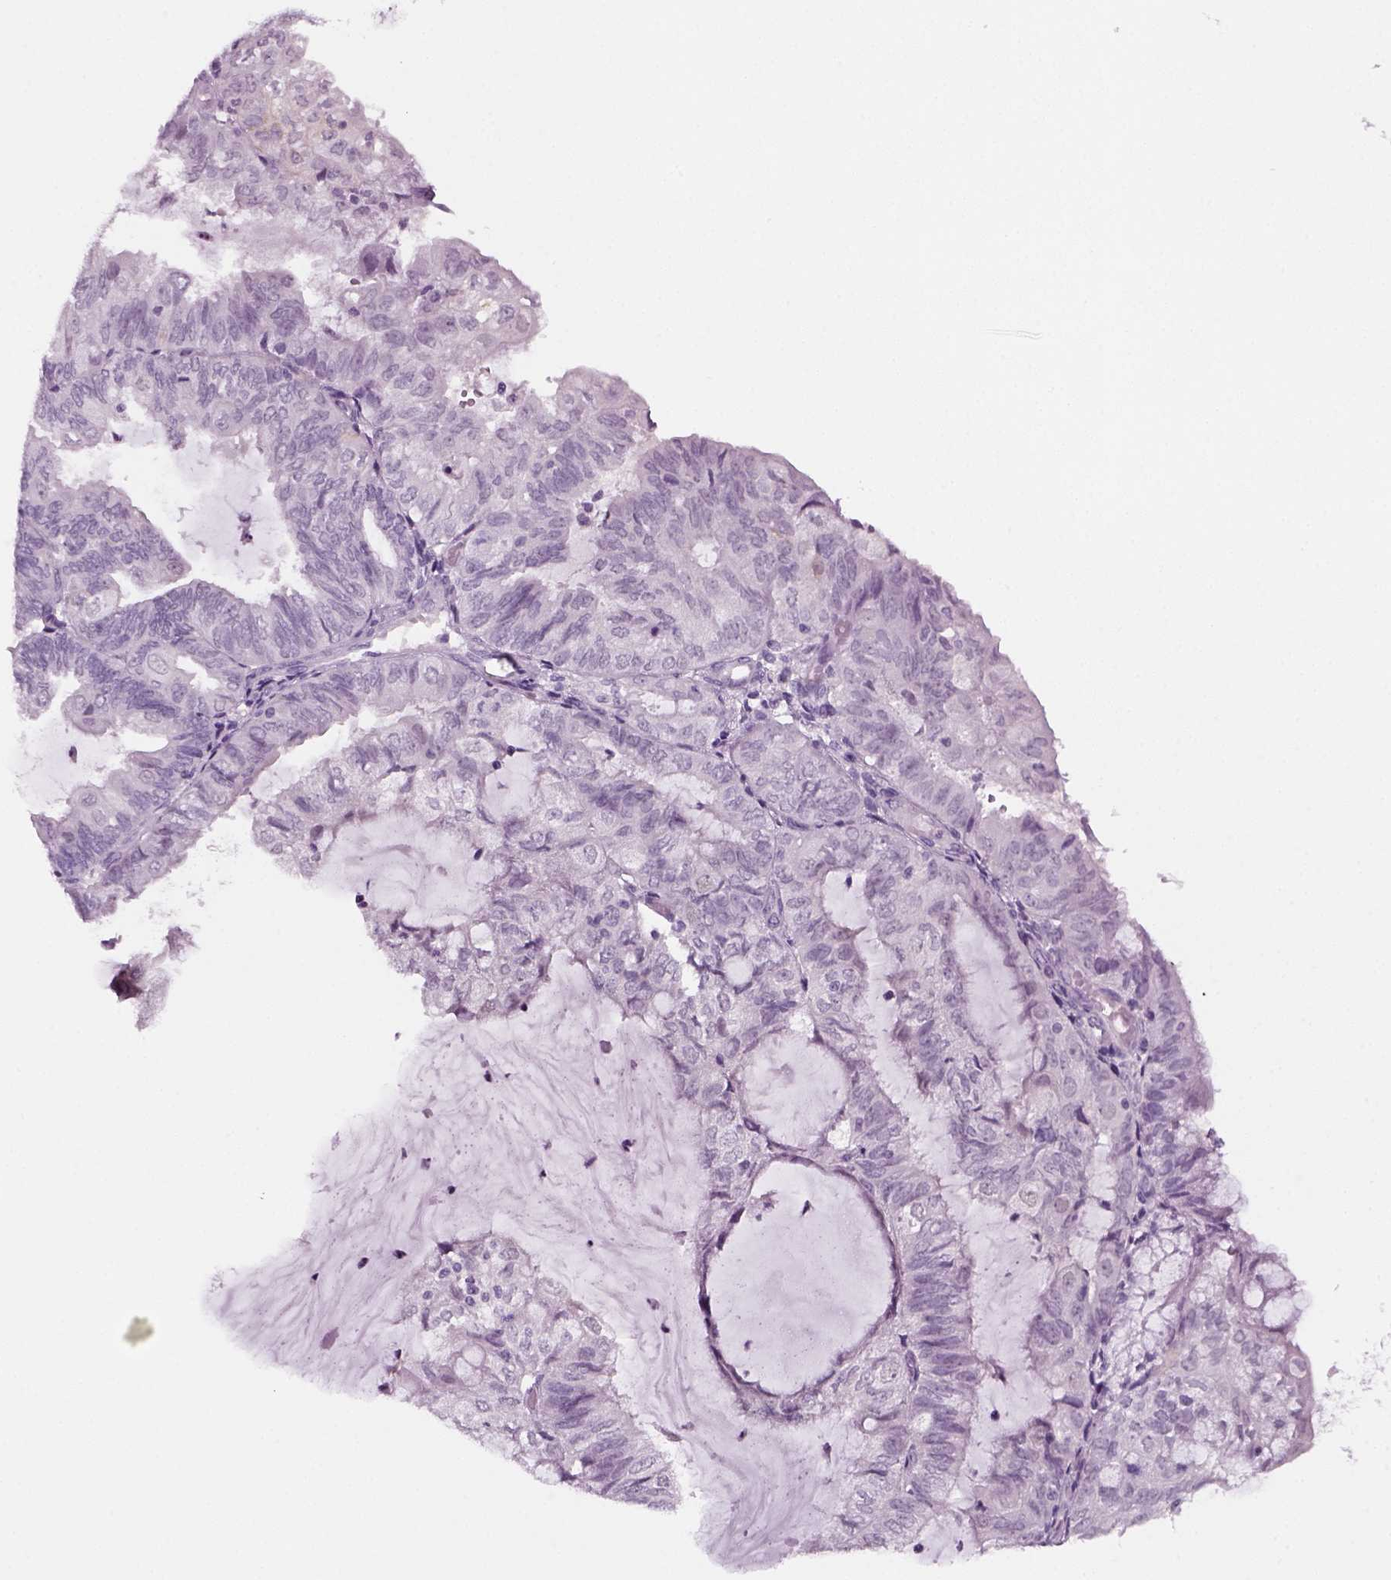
{"staining": {"intensity": "negative", "quantity": "none", "location": "none"}, "tissue": "endometrial cancer", "cell_type": "Tumor cells", "image_type": "cancer", "snomed": [{"axis": "morphology", "description": "Adenocarcinoma, NOS"}, {"axis": "topography", "description": "Endometrium"}], "caption": "Micrograph shows no significant protein staining in tumor cells of endometrial cancer.", "gene": "KRT75", "patient": {"sex": "female", "age": 81}}